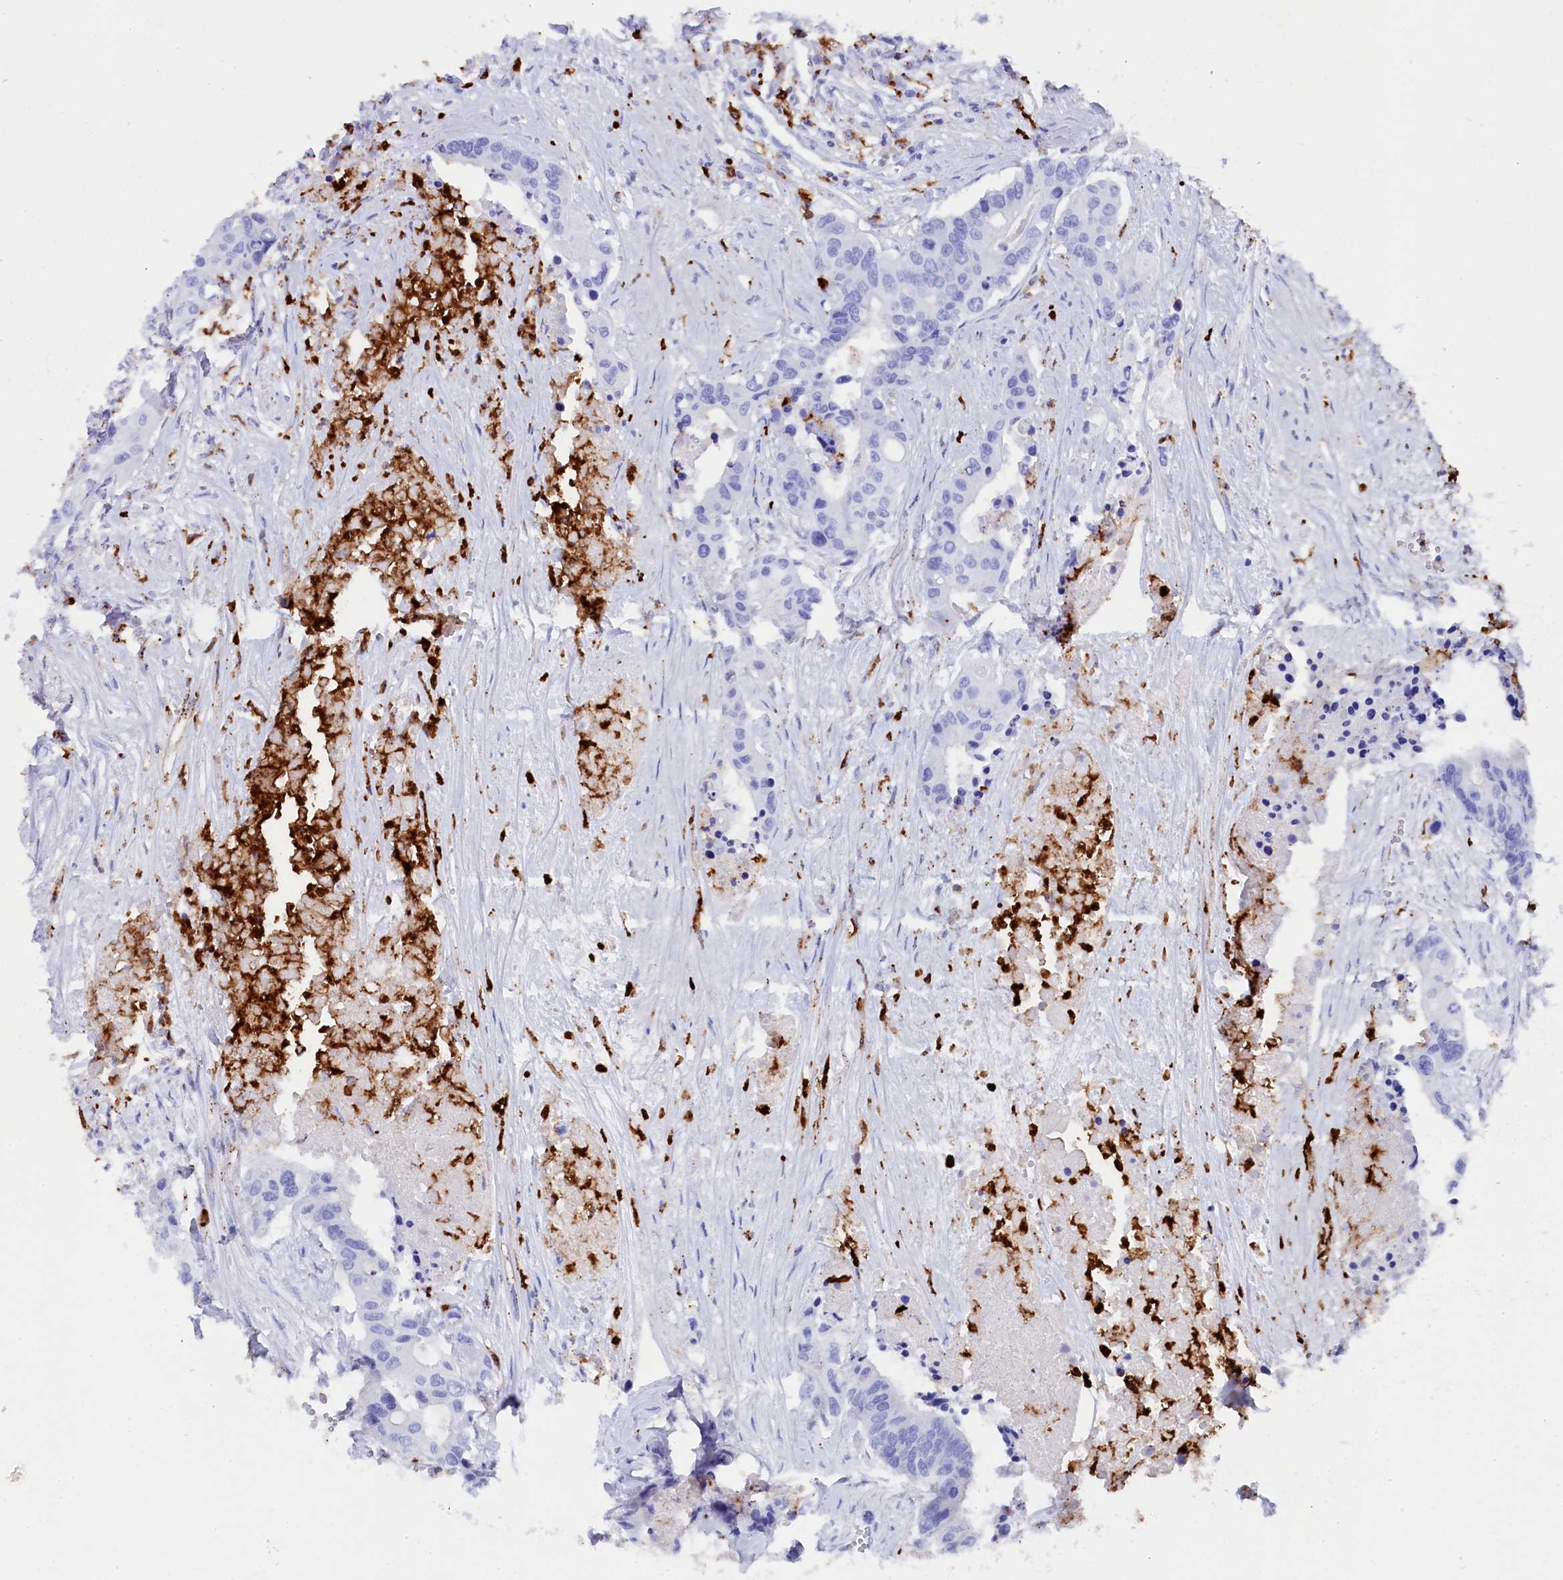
{"staining": {"intensity": "negative", "quantity": "none", "location": "none"}, "tissue": "colorectal cancer", "cell_type": "Tumor cells", "image_type": "cancer", "snomed": [{"axis": "morphology", "description": "Adenocarcinoma, NOS"}, {"axis": "topography", "description": "Colon"}], "caption": "Colorectal adenocarcinoma was stained to show a protein in brown. There is no significant expression in tumor cells. Brightfield microscopy of IHC stained with DAB (brown) and hematoxylin (blue), captured at high magnification.", "gene": "PLAC8", "patient": {"sex": "male", "age": 77}}